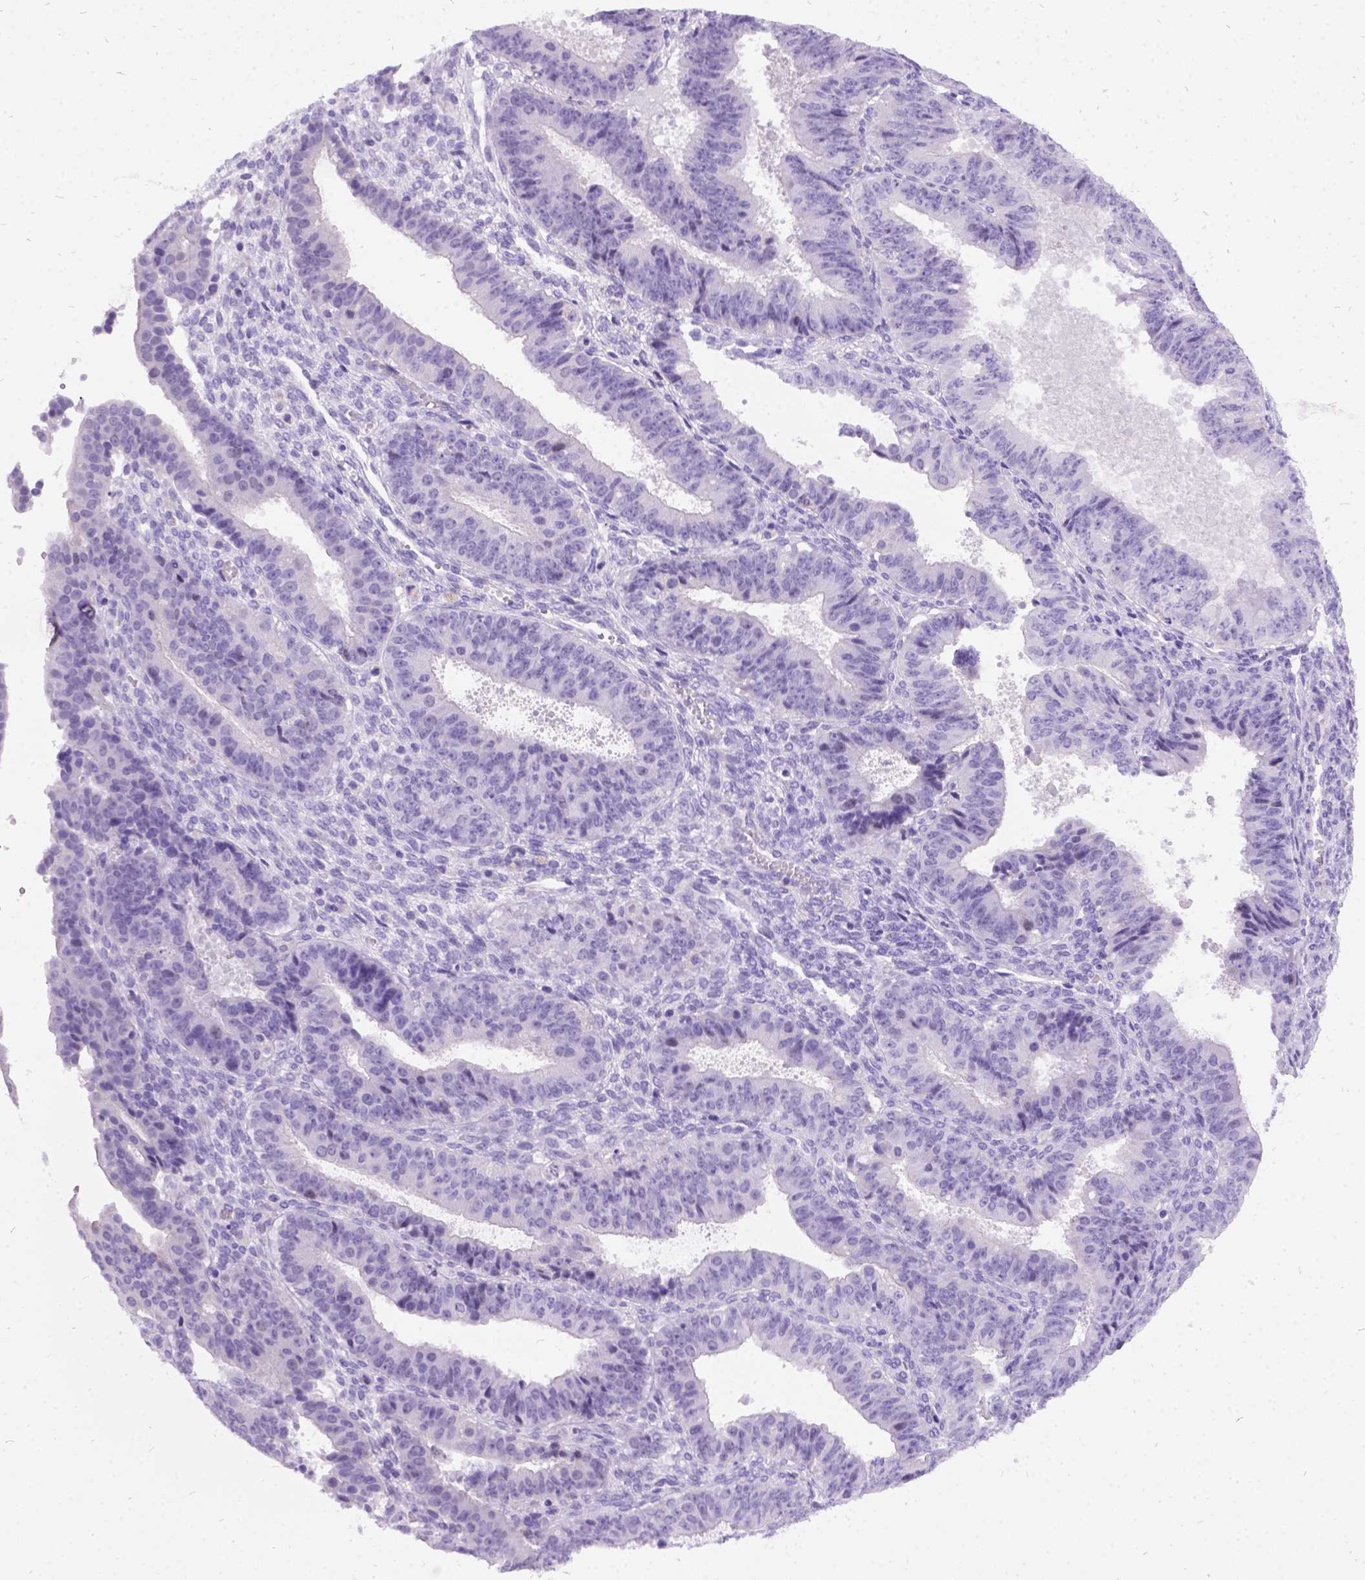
{"staining": {"intensity": "negative", "quantity": "none", "location": "none"}, "tissue": "ovarian cancer", "cell_type": "Tumor cells", "image_type": "cancer", "snomed": [{"axis": "morphology", "description": "Carcinoma, endometroid"}, {"axis": "topography", "description": "Ovary"}], "caption": "A high-resolution image shows immunohistochemistry staining of ovarian cancer, which demonstrates no significant expression in tumor cells. (DAB IHC with hematoxylin counter stain).", "gene": "PRG2", "patient": {"sex": "female", "age": 42}}